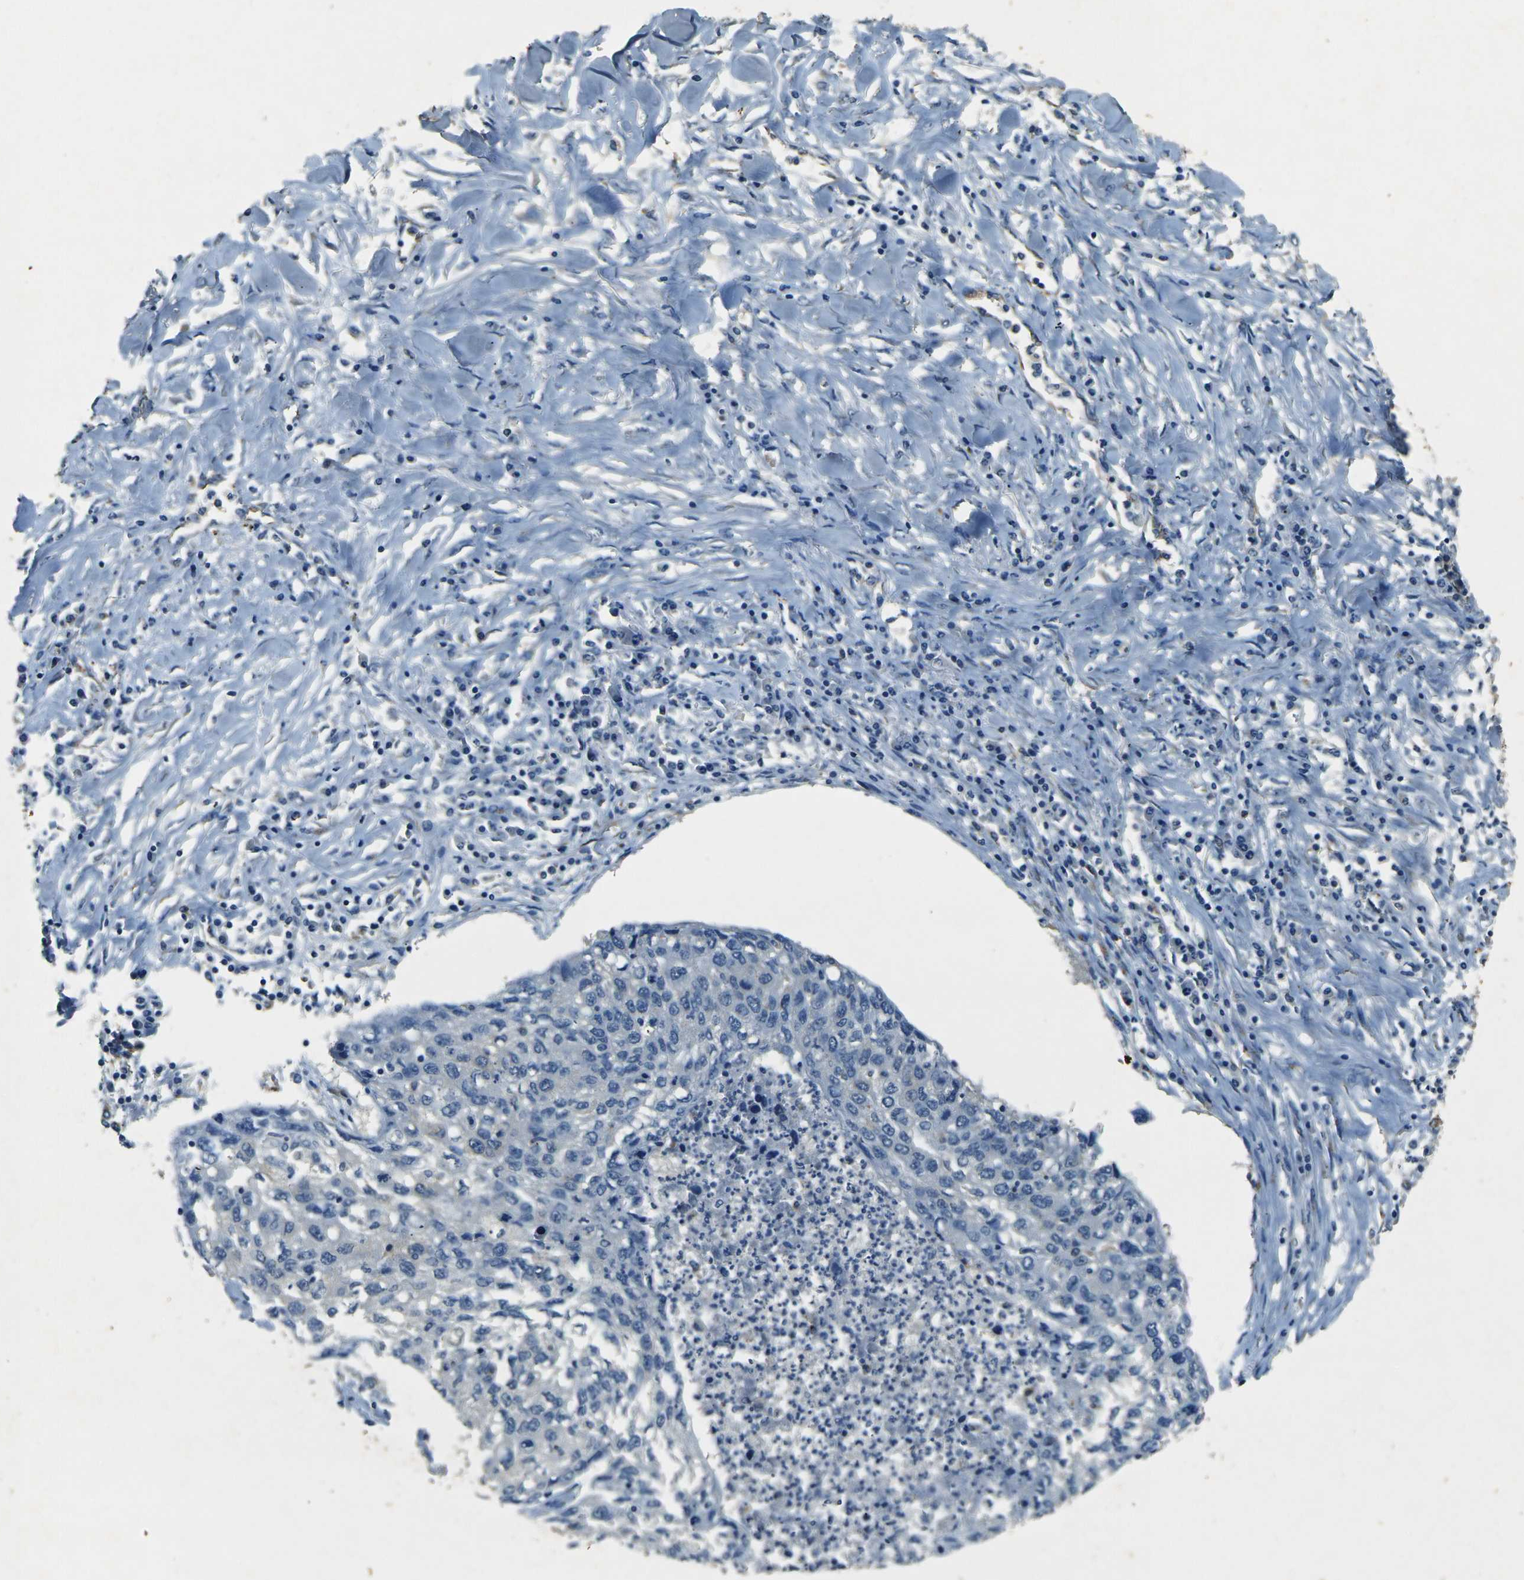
{"staining": {"intensity": "negative", "quantity": "none", "location": "none"}, "tissue": "lung cancer", "cell_type": "Tumor cells", "image_type": "cancer", "snomed": [{"axis": "morphology", "description": "Squamous cell carcinoma, NOS"}, {"axis": "topography", "description": "Lung"}], "caption": "Protein analysis of lung cancer reveals no significant positivity in tumor cells. (DAB (3,3'-diaminobenzidine) immunohistochemistry (IHC), high magnification).", "gene": "SORT1", "patient": {"sex": "female", "age": 63}}